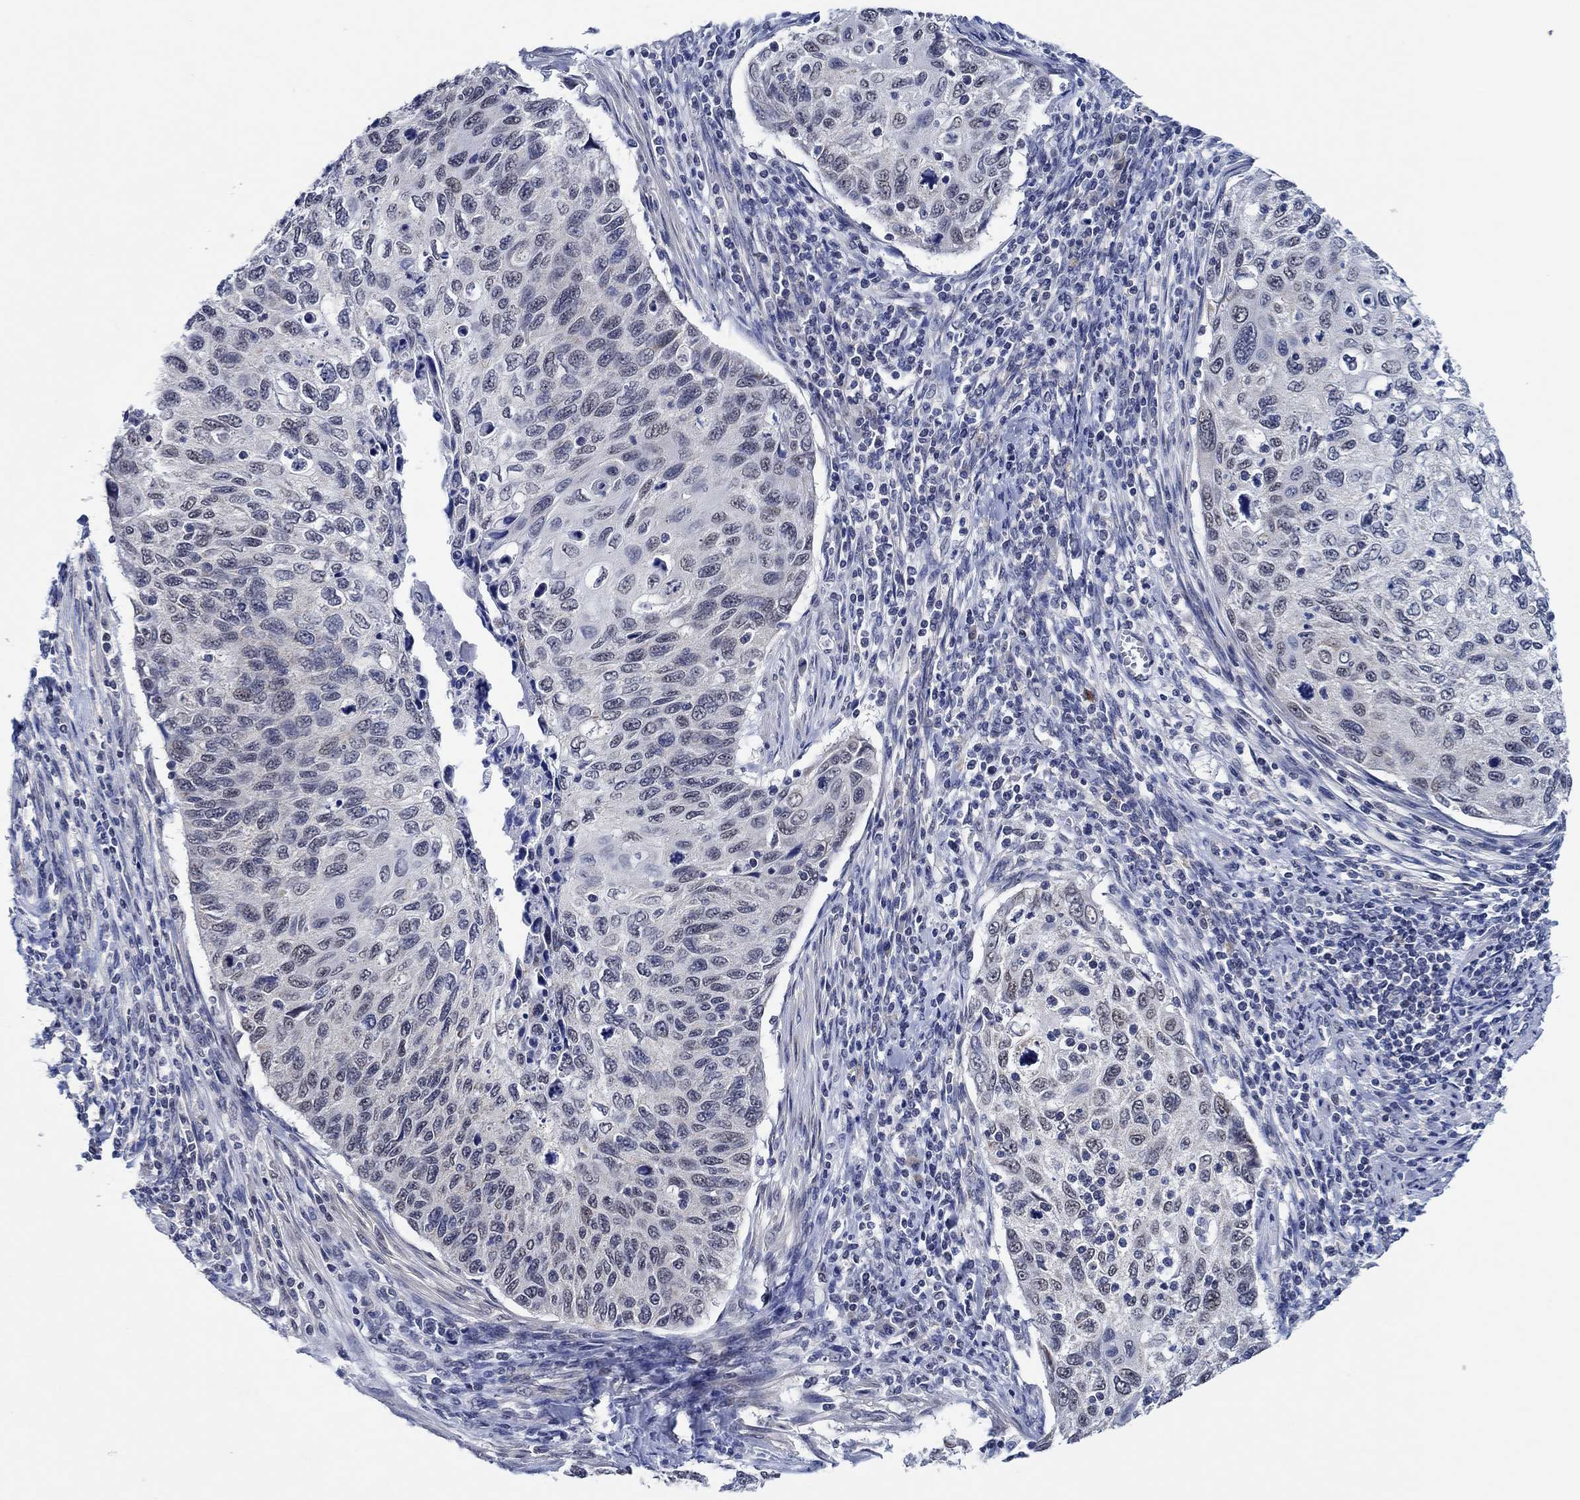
{"staining": {"intensity": "weak", "quantity": "<25%", "location": "nuclear"}, "tissue": "cervical cancer", "cell_type": "Tumor cells", "image_type": "cancer", "snomed": [{"axis": "morphology", "description": "Squamous cell carcinoma, NOS"}, {"axis": "topography", "description": "Cervix"}], "caption": "There is no significant expression in tumor cells of cervical cancer.", "gene": "PRRT3", "patient": {"sex": "female", "age": 70}}